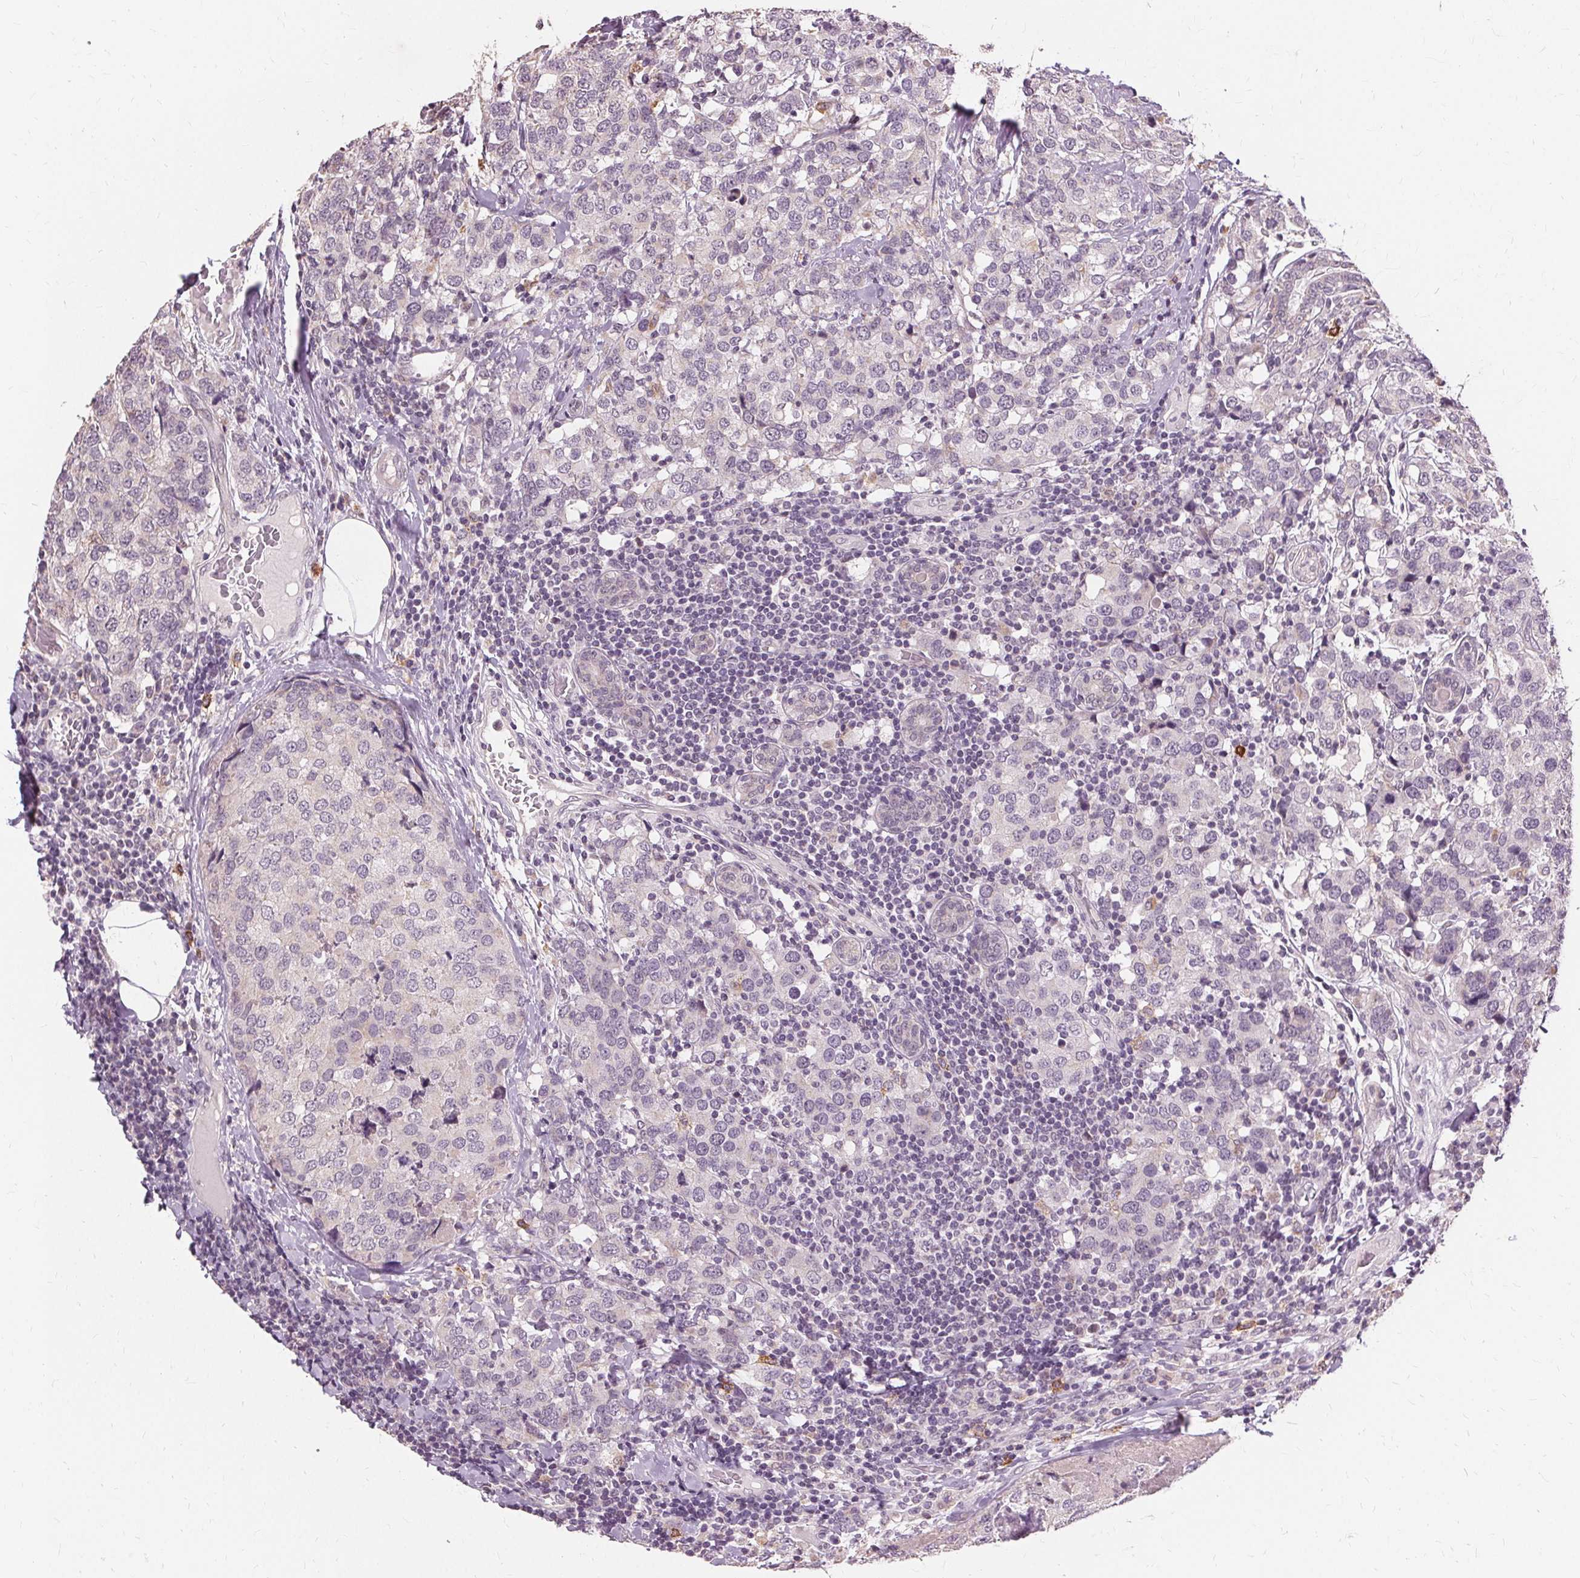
{"staining": {"intensity": "negative", "quantity": "none", "location": "none"}, "tissue": "breast cancer", "cell_type": "Tumor cells", "image_type": "cancer", "snomed": [{"axis": "morphology", "description": "Lobular carcinoma"}, {"axis": "topography", "description": "Breast"}], "caption": "A histopathology image of human breast cancer (lobular carcinoma) is negative for staining in tumor cells.", "gene": "SIGLEC6", "patient": {"sex": "female", "age": 59}}